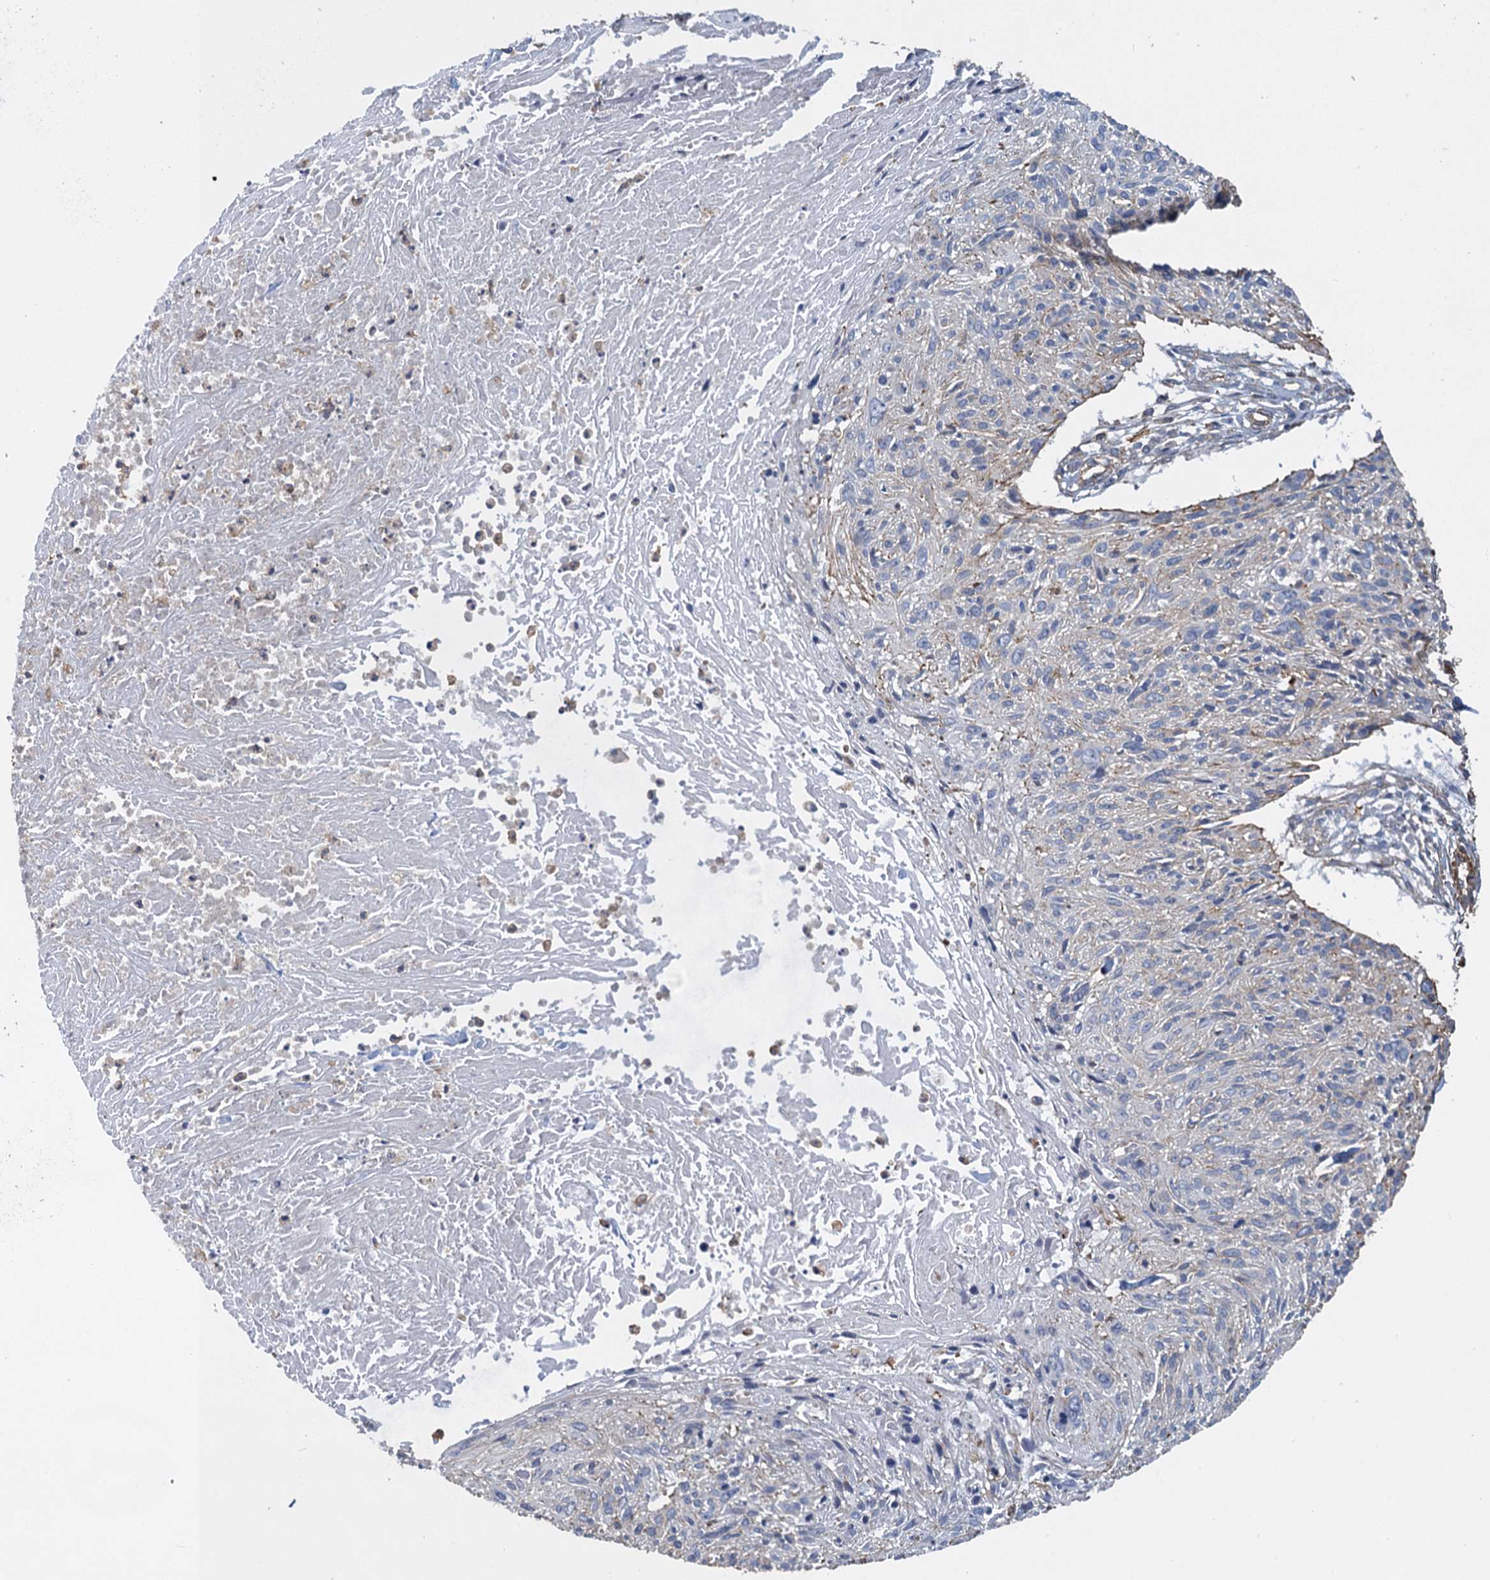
{"staining": {"intensity": "negative", "quantity": "none", "location": "none"}, "tissue": "cervical cancer", "cell_type": "Tumor cells", "image_type": "cancer", "snomed": [{"axis": "morphology", "description": "Squamous cell carcinoma, NOS"}, {"axis": "topography", "description": "Cervix"}], "caption": "Human cervical cancer (squamous cell carcinoma) stained for a protein using immunohistochemistry (IHC) demonstrates no expression in tumor cells.", "gene": "PROSER2", "patient": {"sex": "female", "age": 51}}